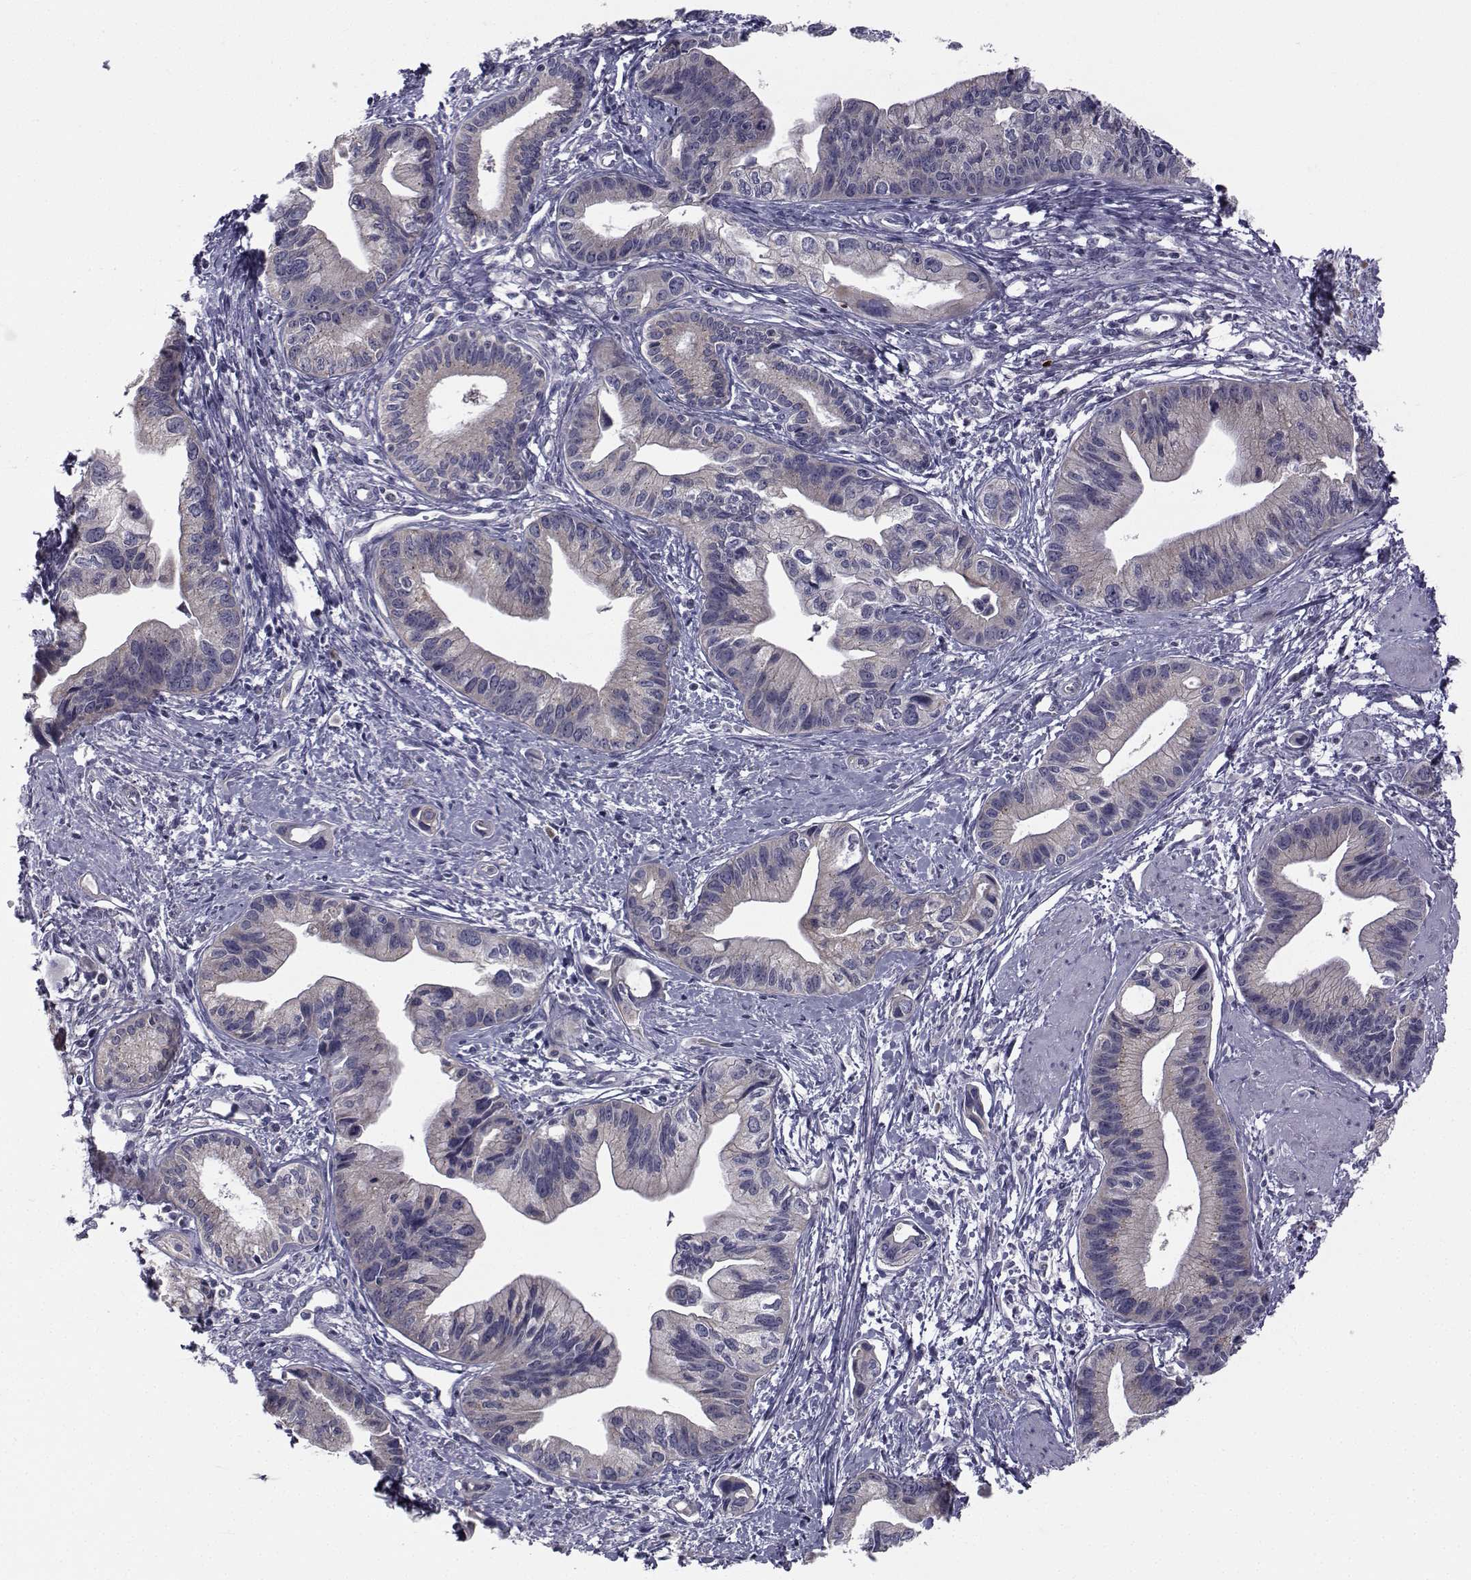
{"staining": {"intensity": "negative", "quantity": "none", "location": "none"}, "tissue": "pancreatic cancer", "cell_type": "Tumor cells", "image_type": "cancer", "snomed": [{"axis": "morphology", "description": "Adenocarcinoma, NOS"}, {"axis": "topography", "description": "Pancreas"}], "caption": "This photomicrograph is of pancreatic cancer stained with immunohistochemistry (IHC) to label a protein in brown with the nuclei are counter-stained blue. There is no expression in tumor cells.", "gene": "ANGPT1", "patient": {"sex": "female", "age": 61}}